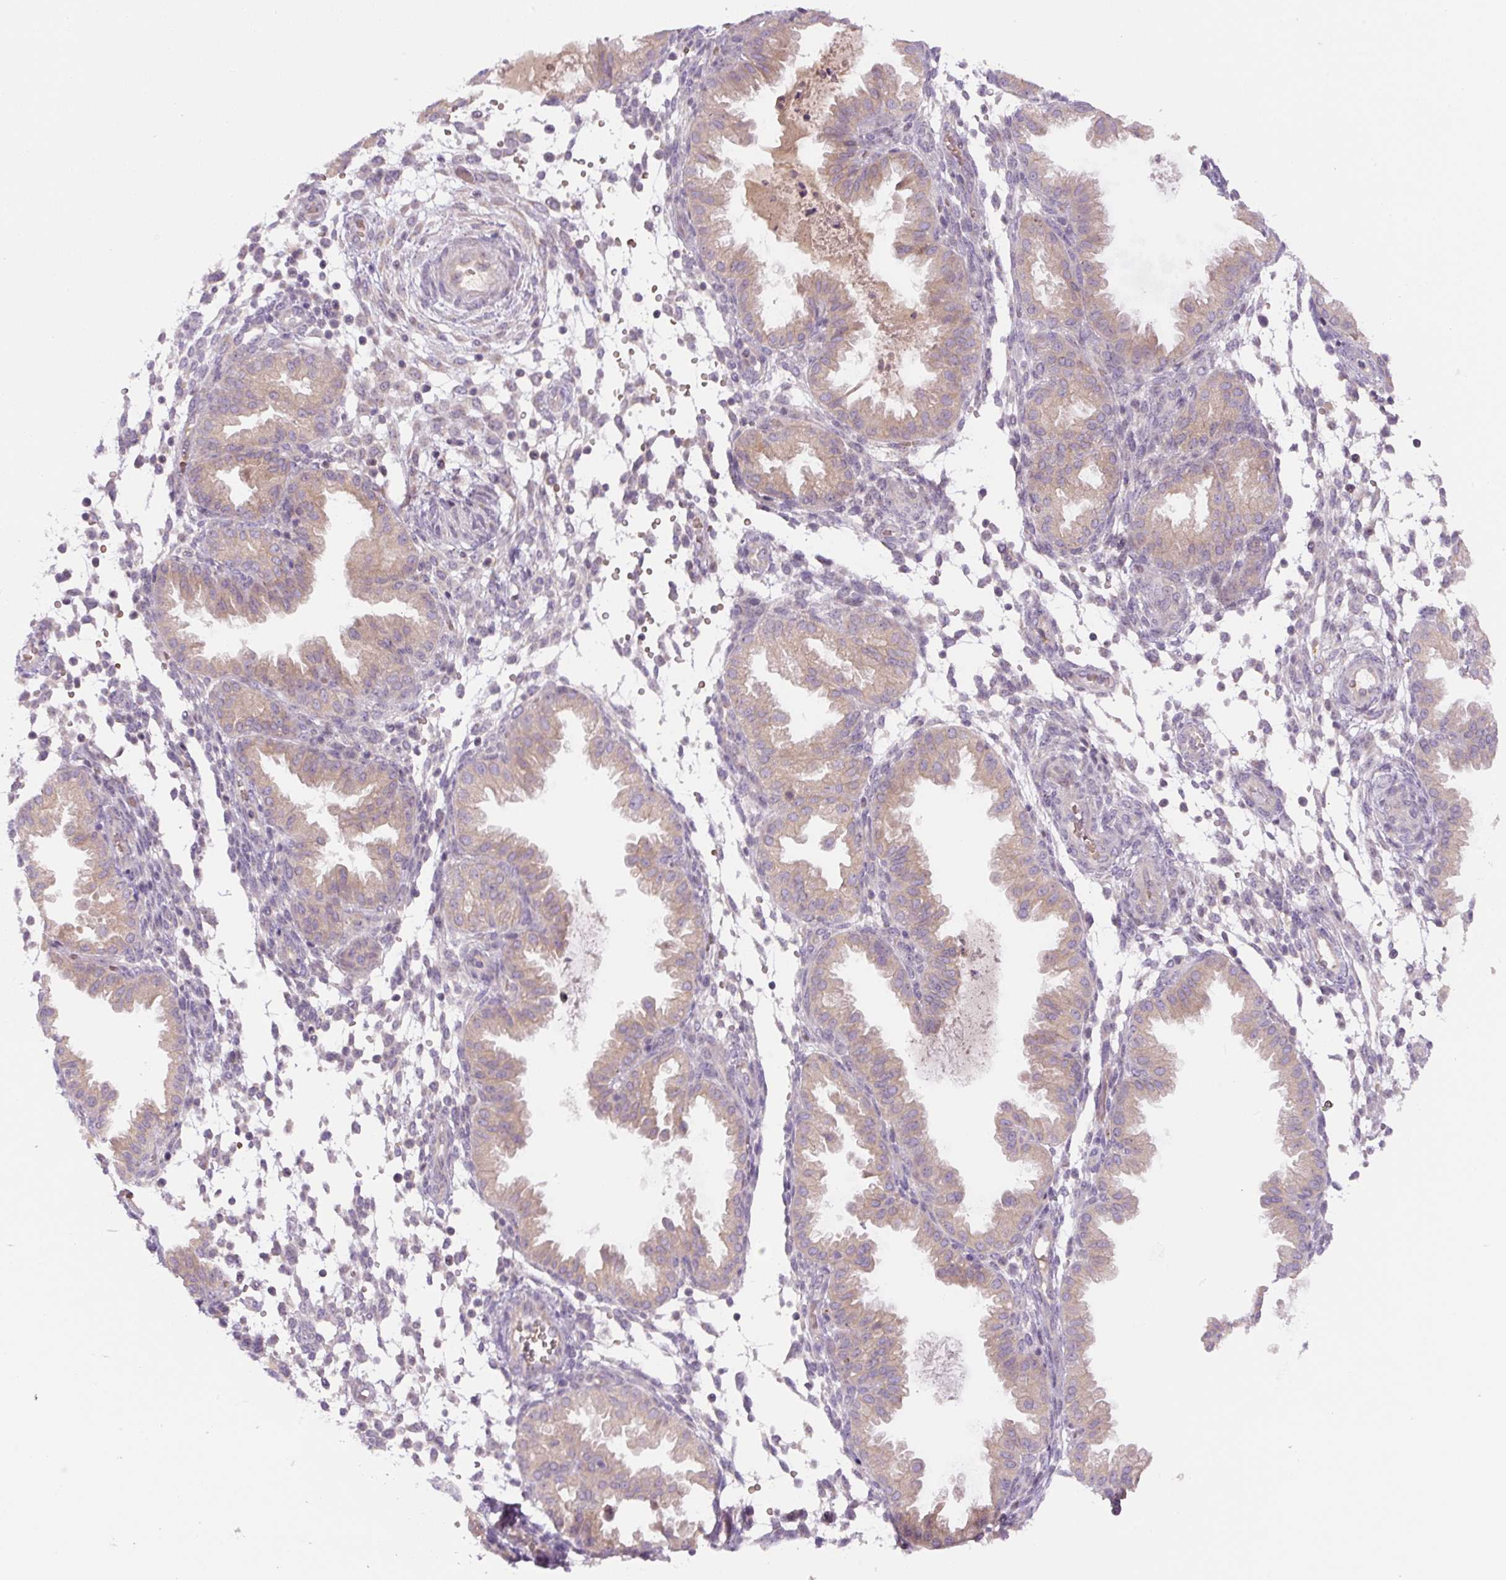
{"staining": {"intensity": "negative", "quantity": "none", "location": "none"}, "tissue": "endometrium", "cell_type": "Cells in endometrial stroma", "image_type": "normal", "snomed": [{"axis": "morphology", "description": "Normal tissue, NOS"}, {"axis": "topography", "description": "Endometrium"}], "caption": "A micrograph of endometrium stained for a protein exhibits no brown staining in cells in endometrial stroma. (Brightfield microscopy of DAB immunohistochemistry at high magnification).", "gene": "YIF1B", "patient": {"sex": "female", "age": 33}}